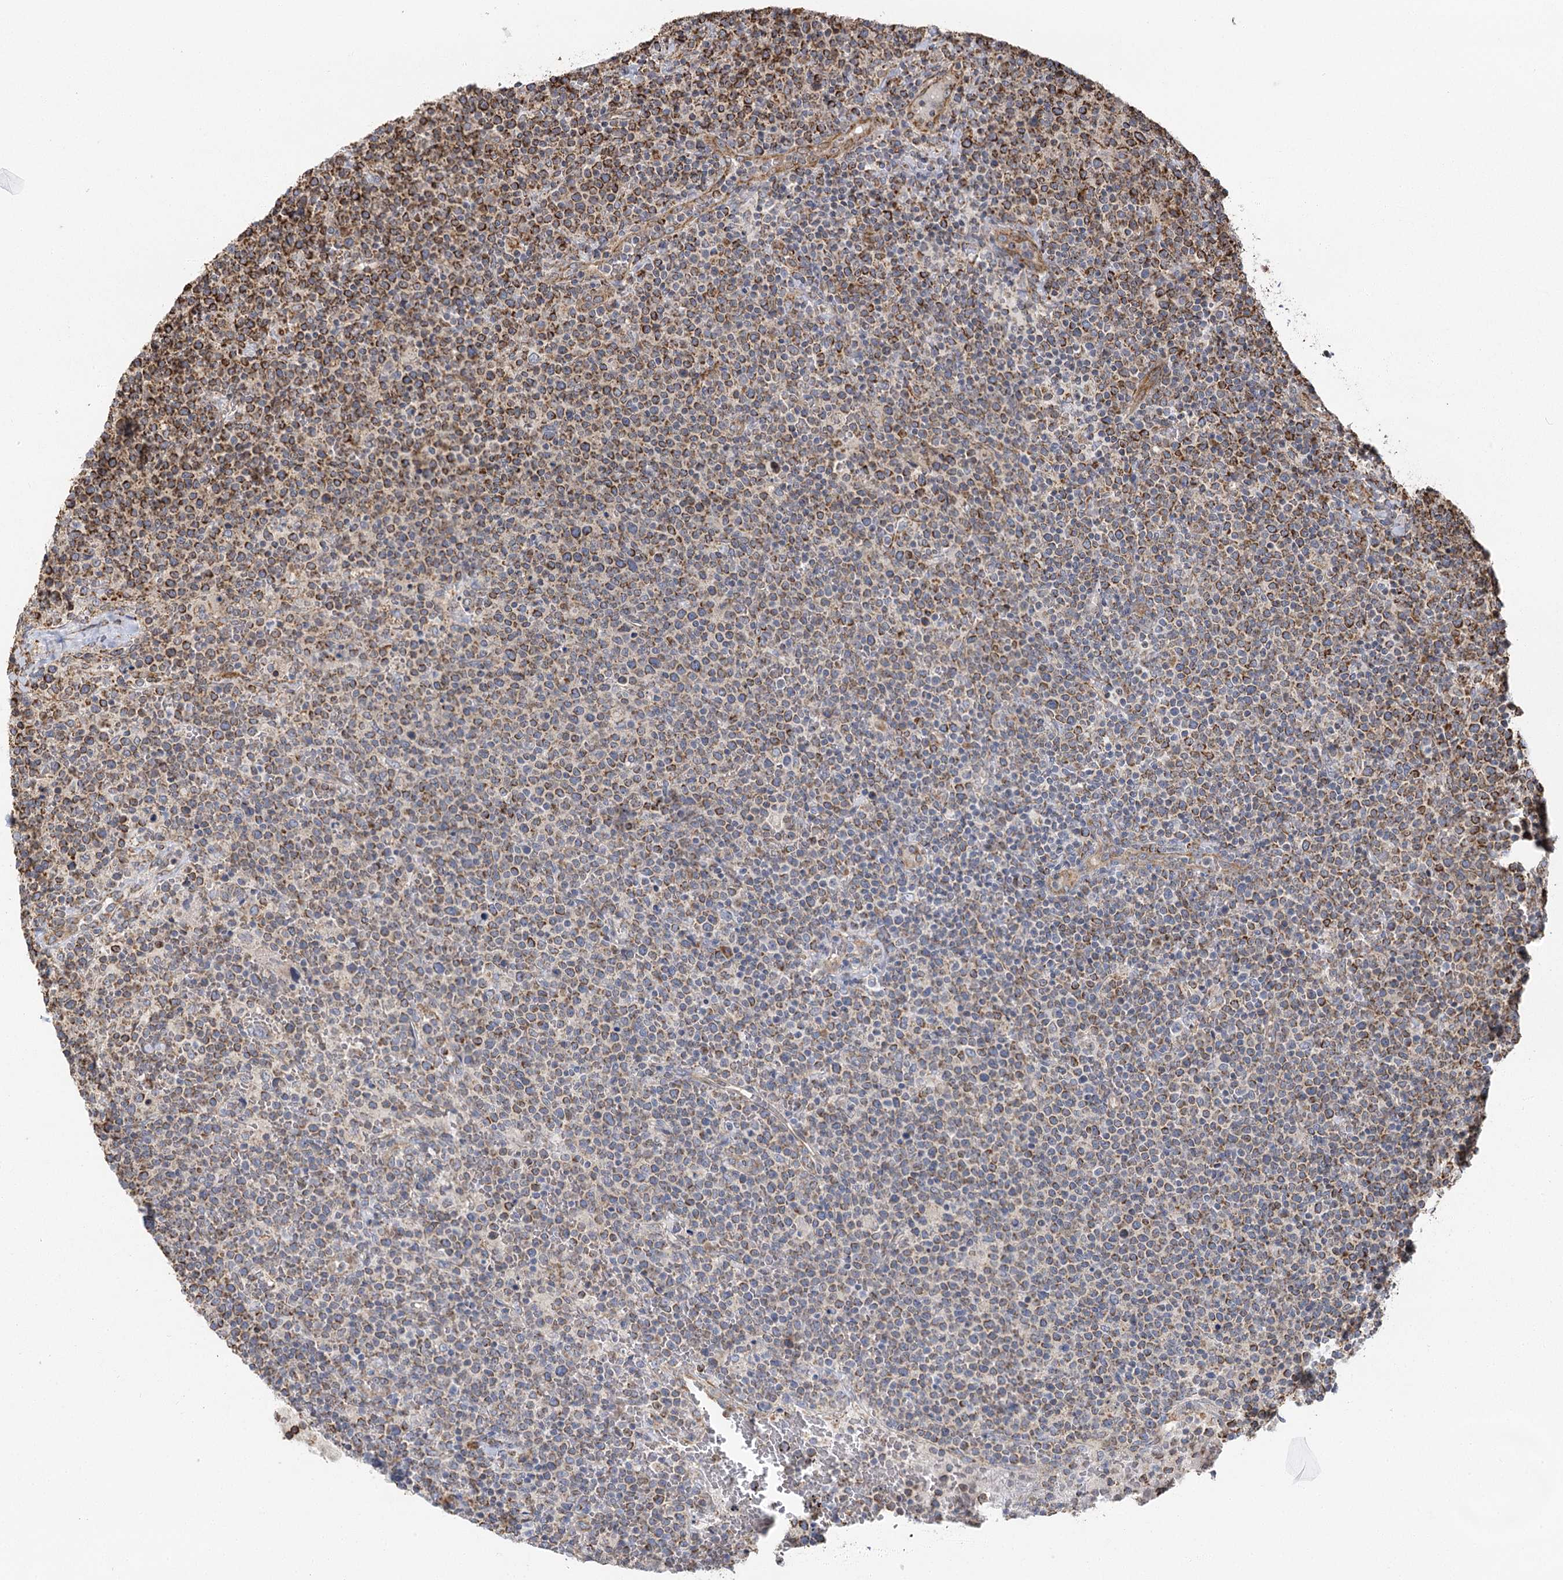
{"staining": {"intensity": "moderate", "quantity": ">75%", "location": "cytoplasmic/membranous"}, "tissue": "lymphoma", "cell_type": "Tumor cells", "image_type": "cancer", "snomed": [{"axis": "morphology", "description": "Malignant lymphoma, non-Hodgkin's type, High grade"}, {"axis": "topography", "description": "Lymph node"}], "caption": "Lymphoma tissue demonstrates moderate cytoplasmic/membranous expression in approximately >75% of tumor cells, visualized by immunohistochemistry.", "gene": "IL11RA", "patient": {"sex": "male", "age": 61}}